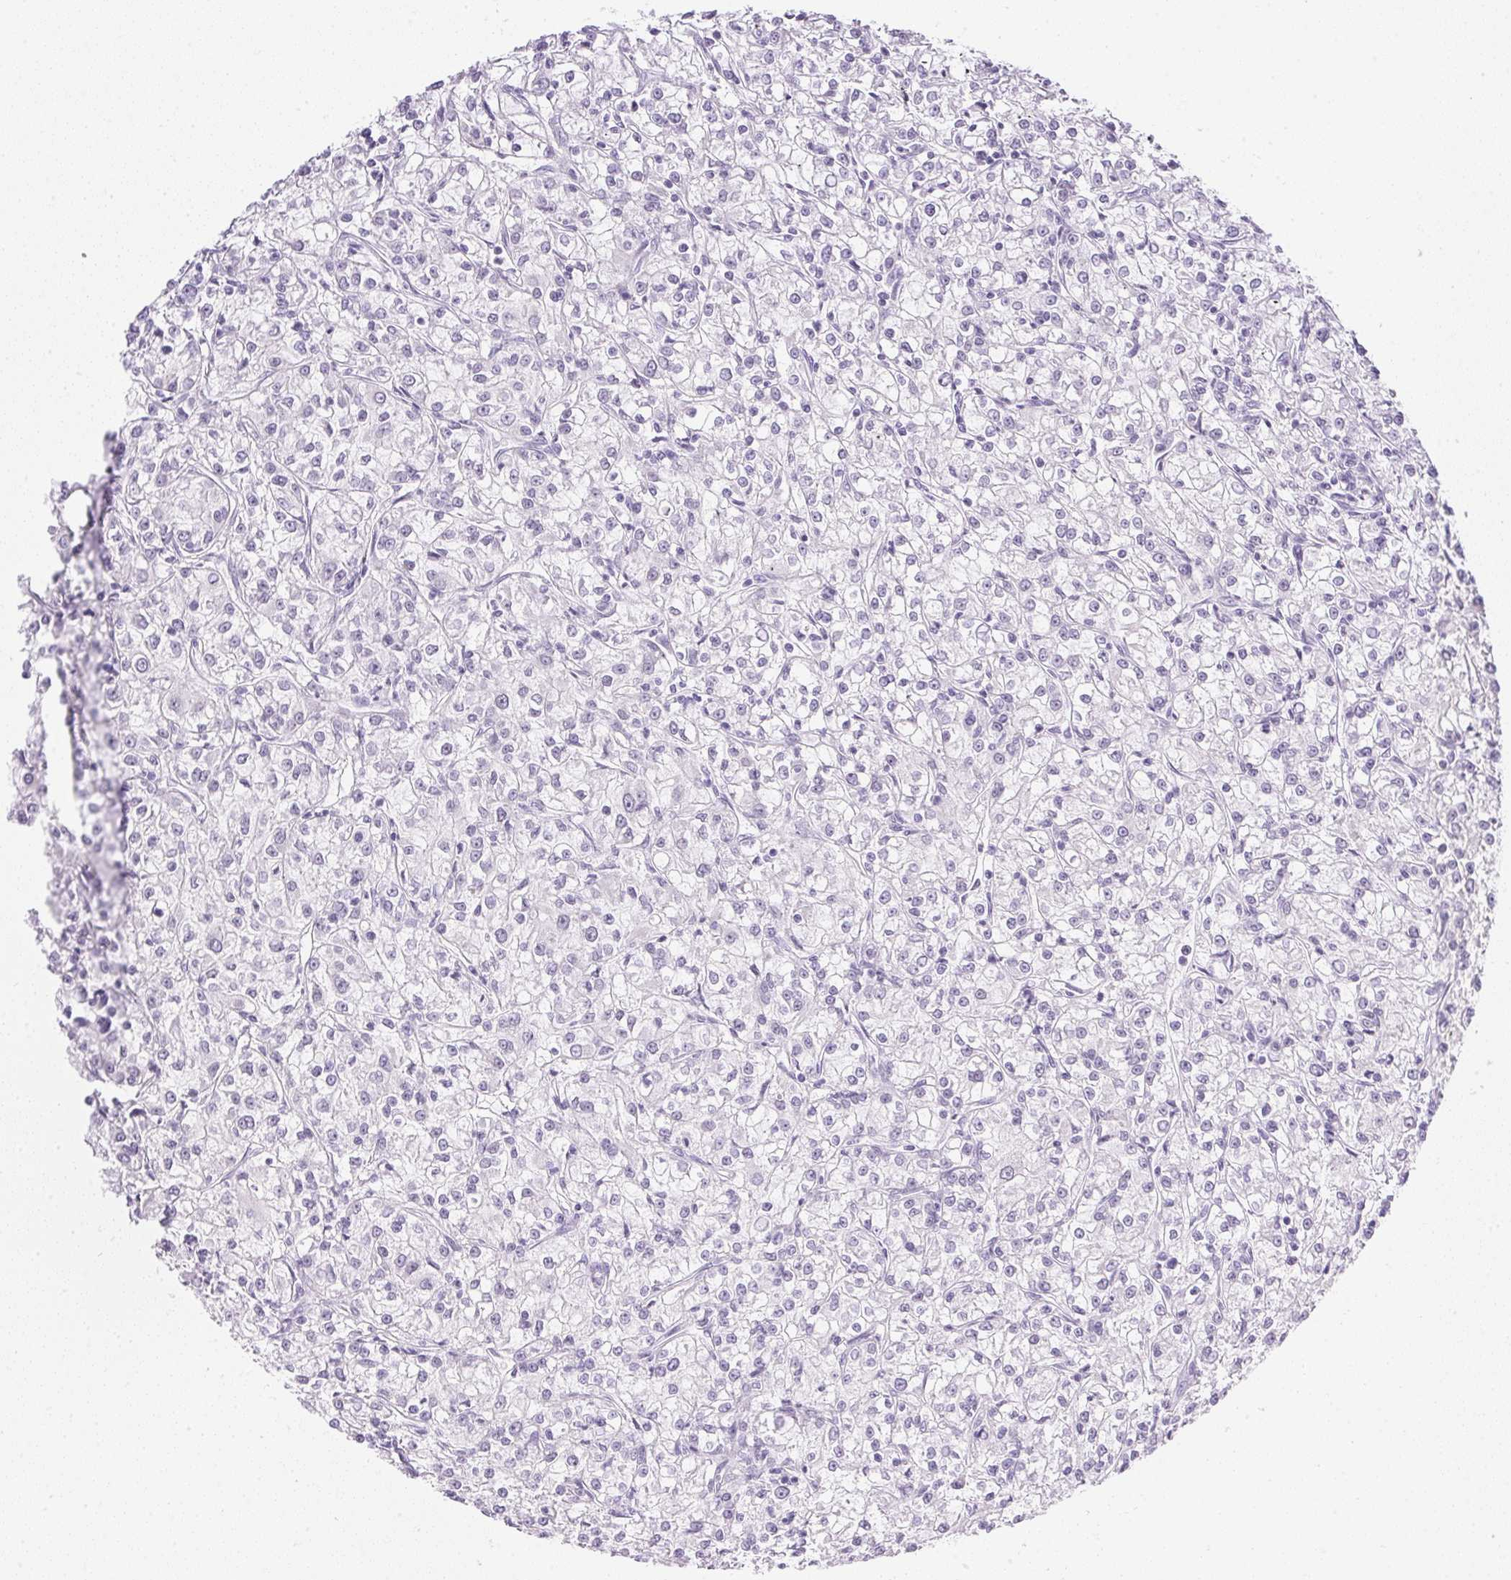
{"staining": {"intensity": "negative", "quantity": "none", "location": "none"}, "tissue": "renal cancer", "cell_type": "Tumor cells", "image_type": "cancer", "snomed": [{"axis": "morphology", "description": "Adenocarcinoma, NOS"}, {"axis": "topography", "description": "Kidney"}], "caption": "Tumor cells show no significant protein staining in renal cancer (adenocarcinoma). The staining is performed using DAB (3,3'-diaminobenzidine) brown chromogen with nuclei counter-stained in using hematoxylin.", "gene": "CPB1", "patient": {"sex": "female", "age": 59}}